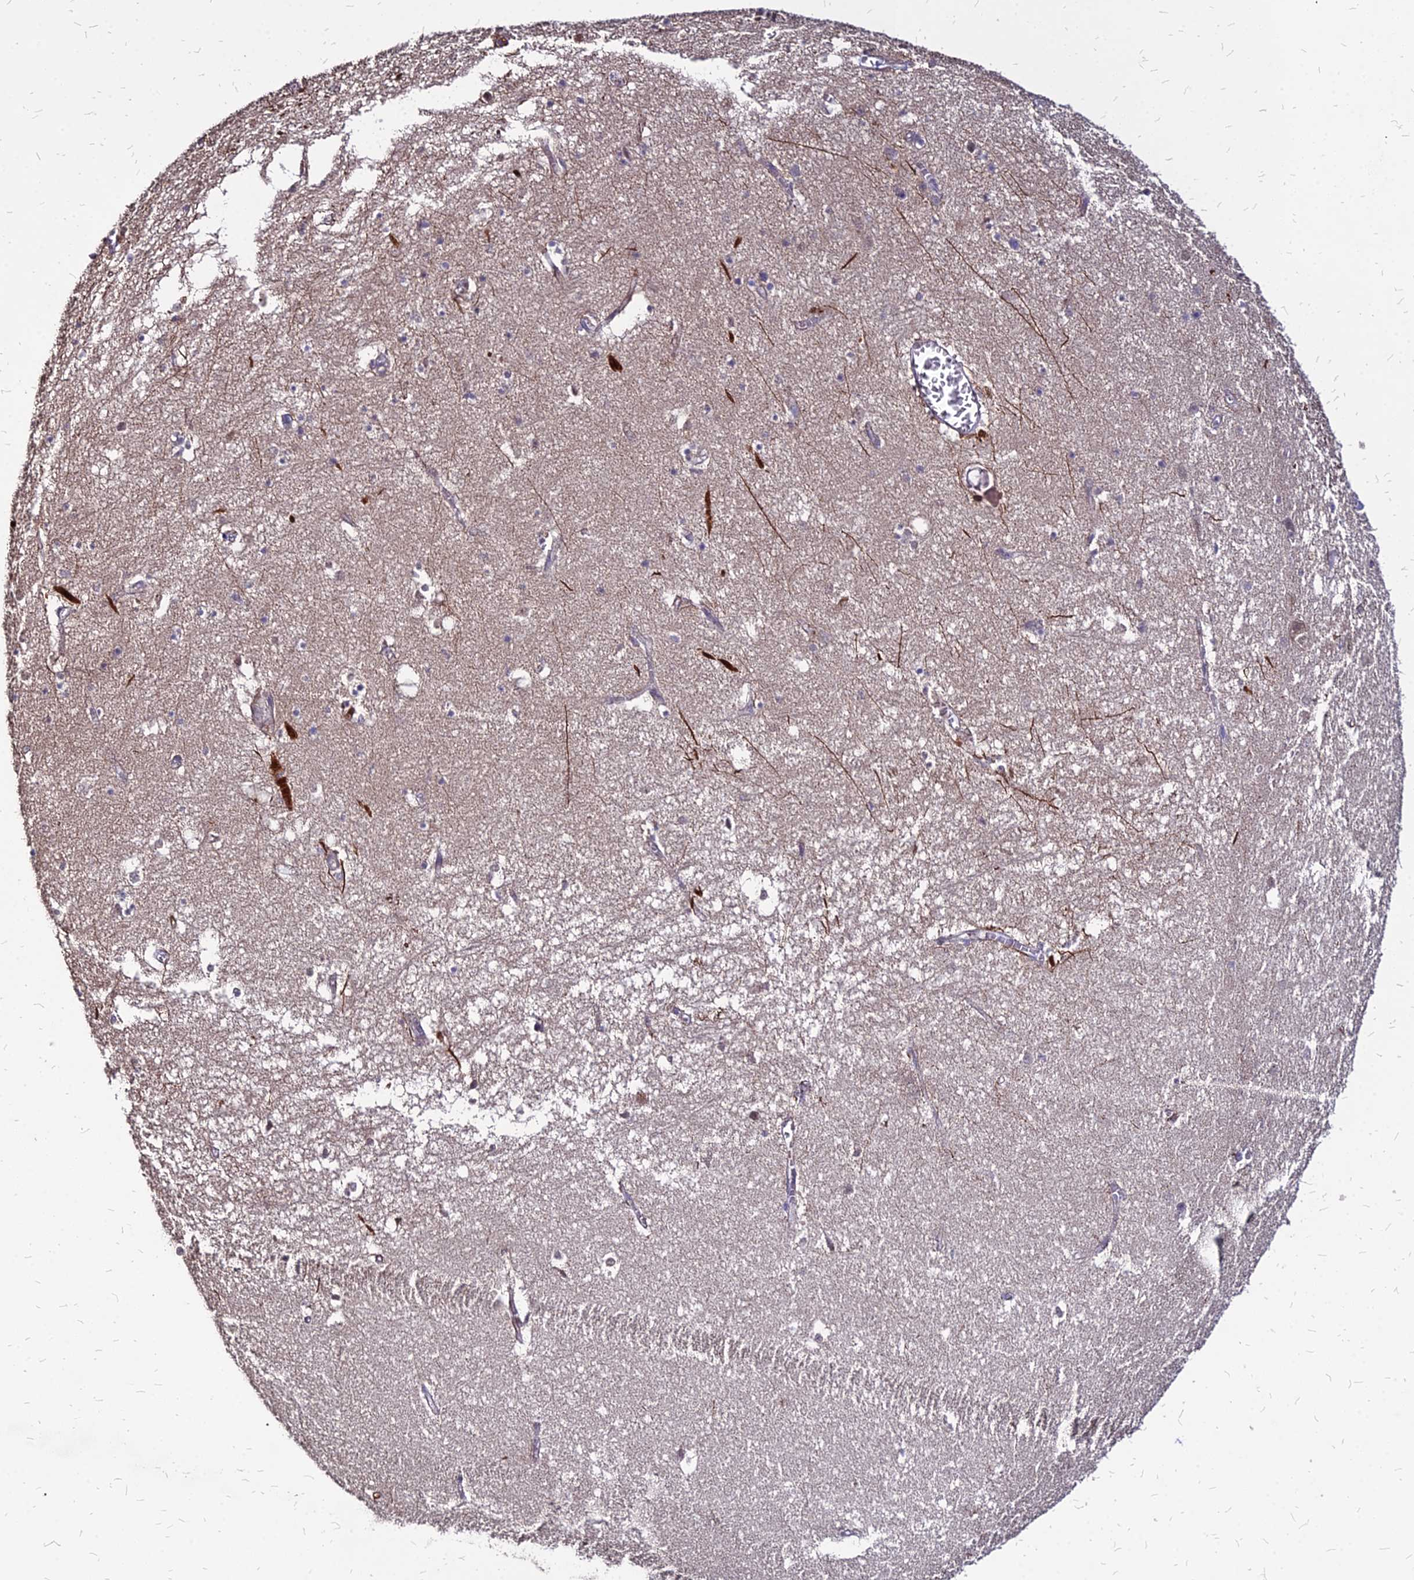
{"staining": {"intensity": "moderate", "quantity": "<25%", "location": "nuclear"}, "tissue": "hippocampus", "cell_type": "Glial cells", "image_type": "normal", "snomed": [{"axis": "morphology", "description": "Normal tissue, NOS"}, {"axis": "topography", "description": "Hippocampus"}], "caption": "IHC of unremarkable hippocampus demonstrates low levels of moderate nuclear expression in about <25% of glial cells. (DAB IHC, brown staining for protein, blue staining for nuclei).", "gene": "APBA3", "patient": {"sex": "female", "age": 64}}